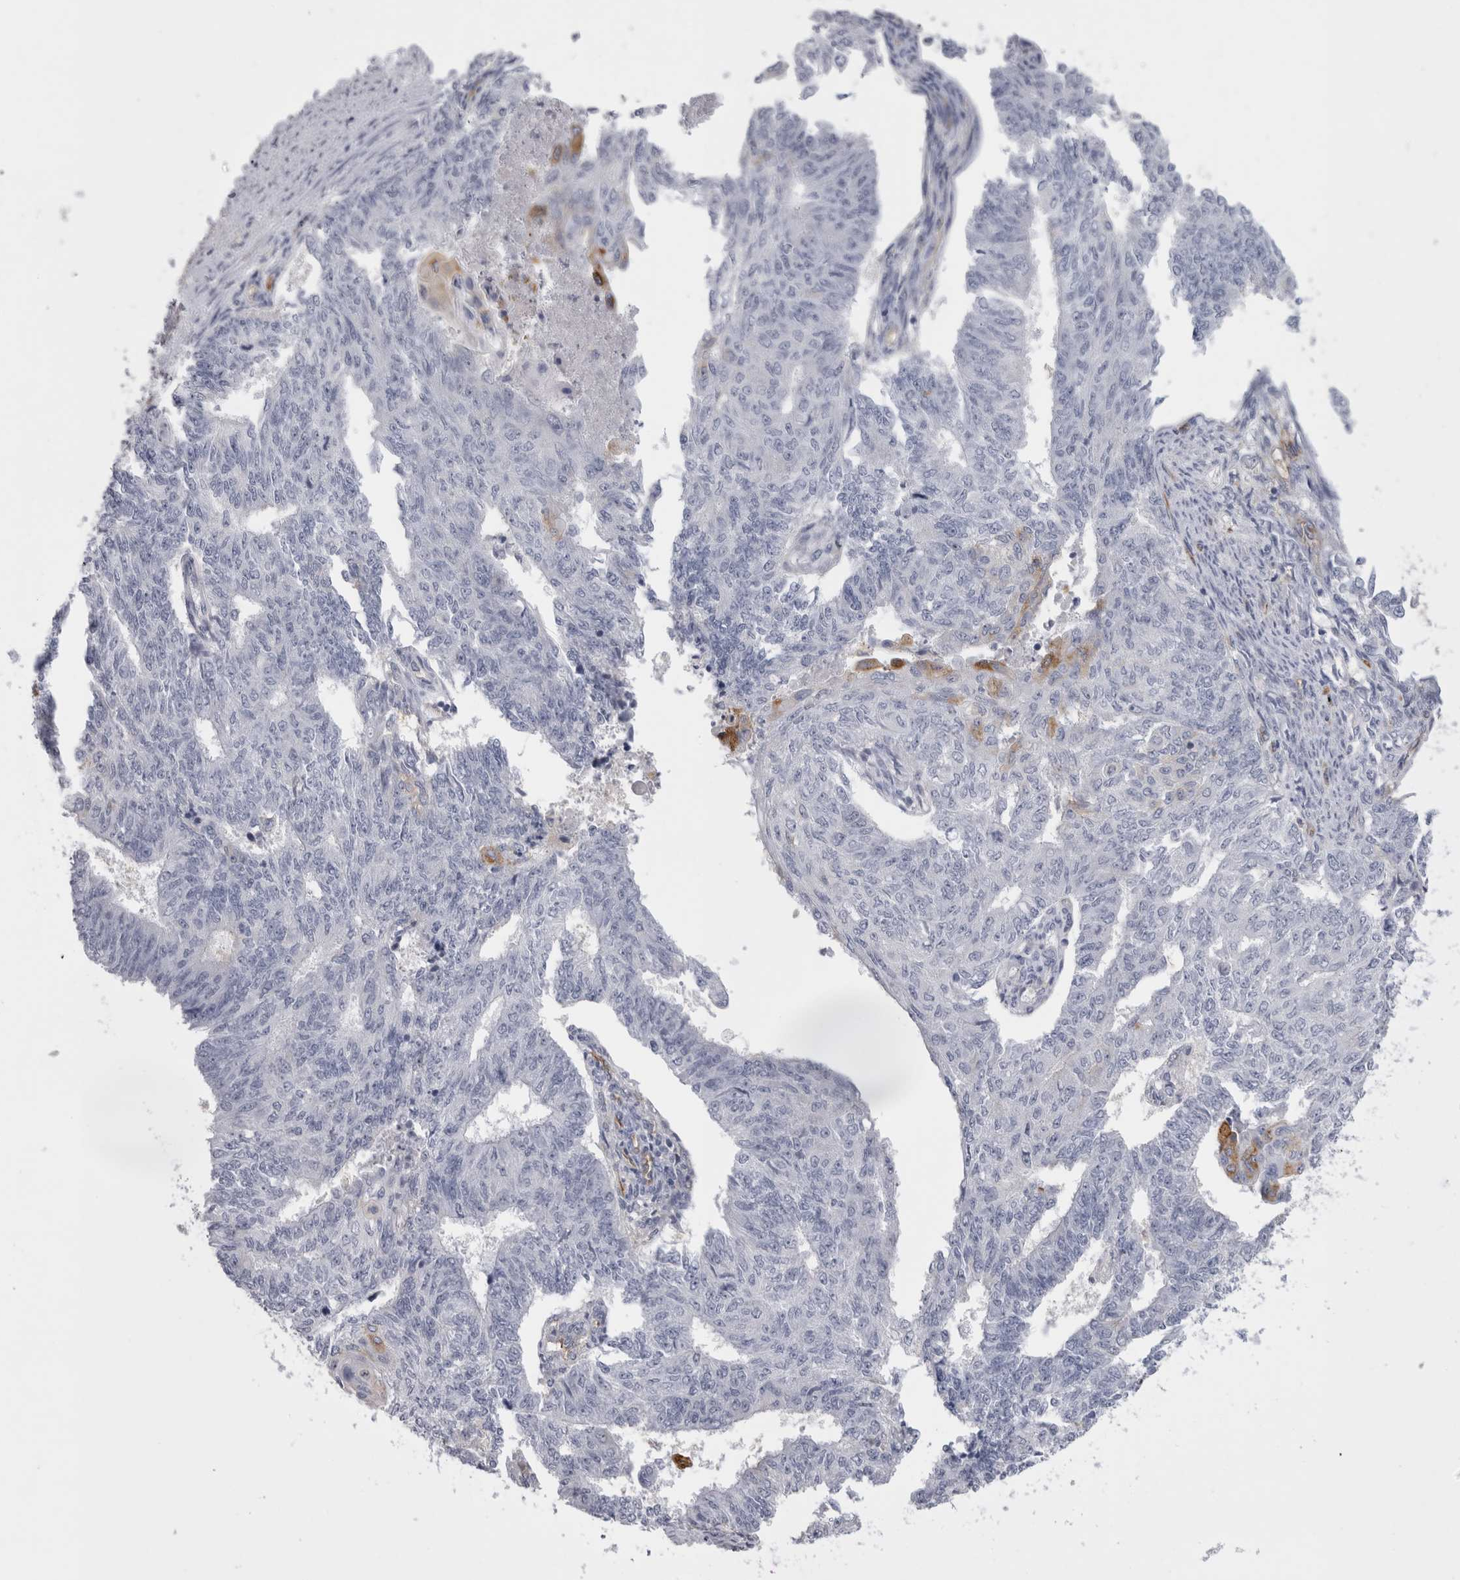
{"staining": {"intensity": "negative", "quantity": "none", "location": "none"}, "tissue": "endometrial cancer", "cell_type": "Tumor cells", "image_type": "cancer", "snomed": [{"axis": "morphology", "description": "Adenocarcinoma, NOS"}, {"axis": "topography", "description": "Endometrium"}], "caption": "This photomicrograph is of endometrial cancer stained with immunohistochemistry (IHC) to label a protein in brown with the nuclei are counter-stained blue. There is no staining in tumor cells.", "gene": "ATXN3", "patient": {"sex": "female", "age": 32}}